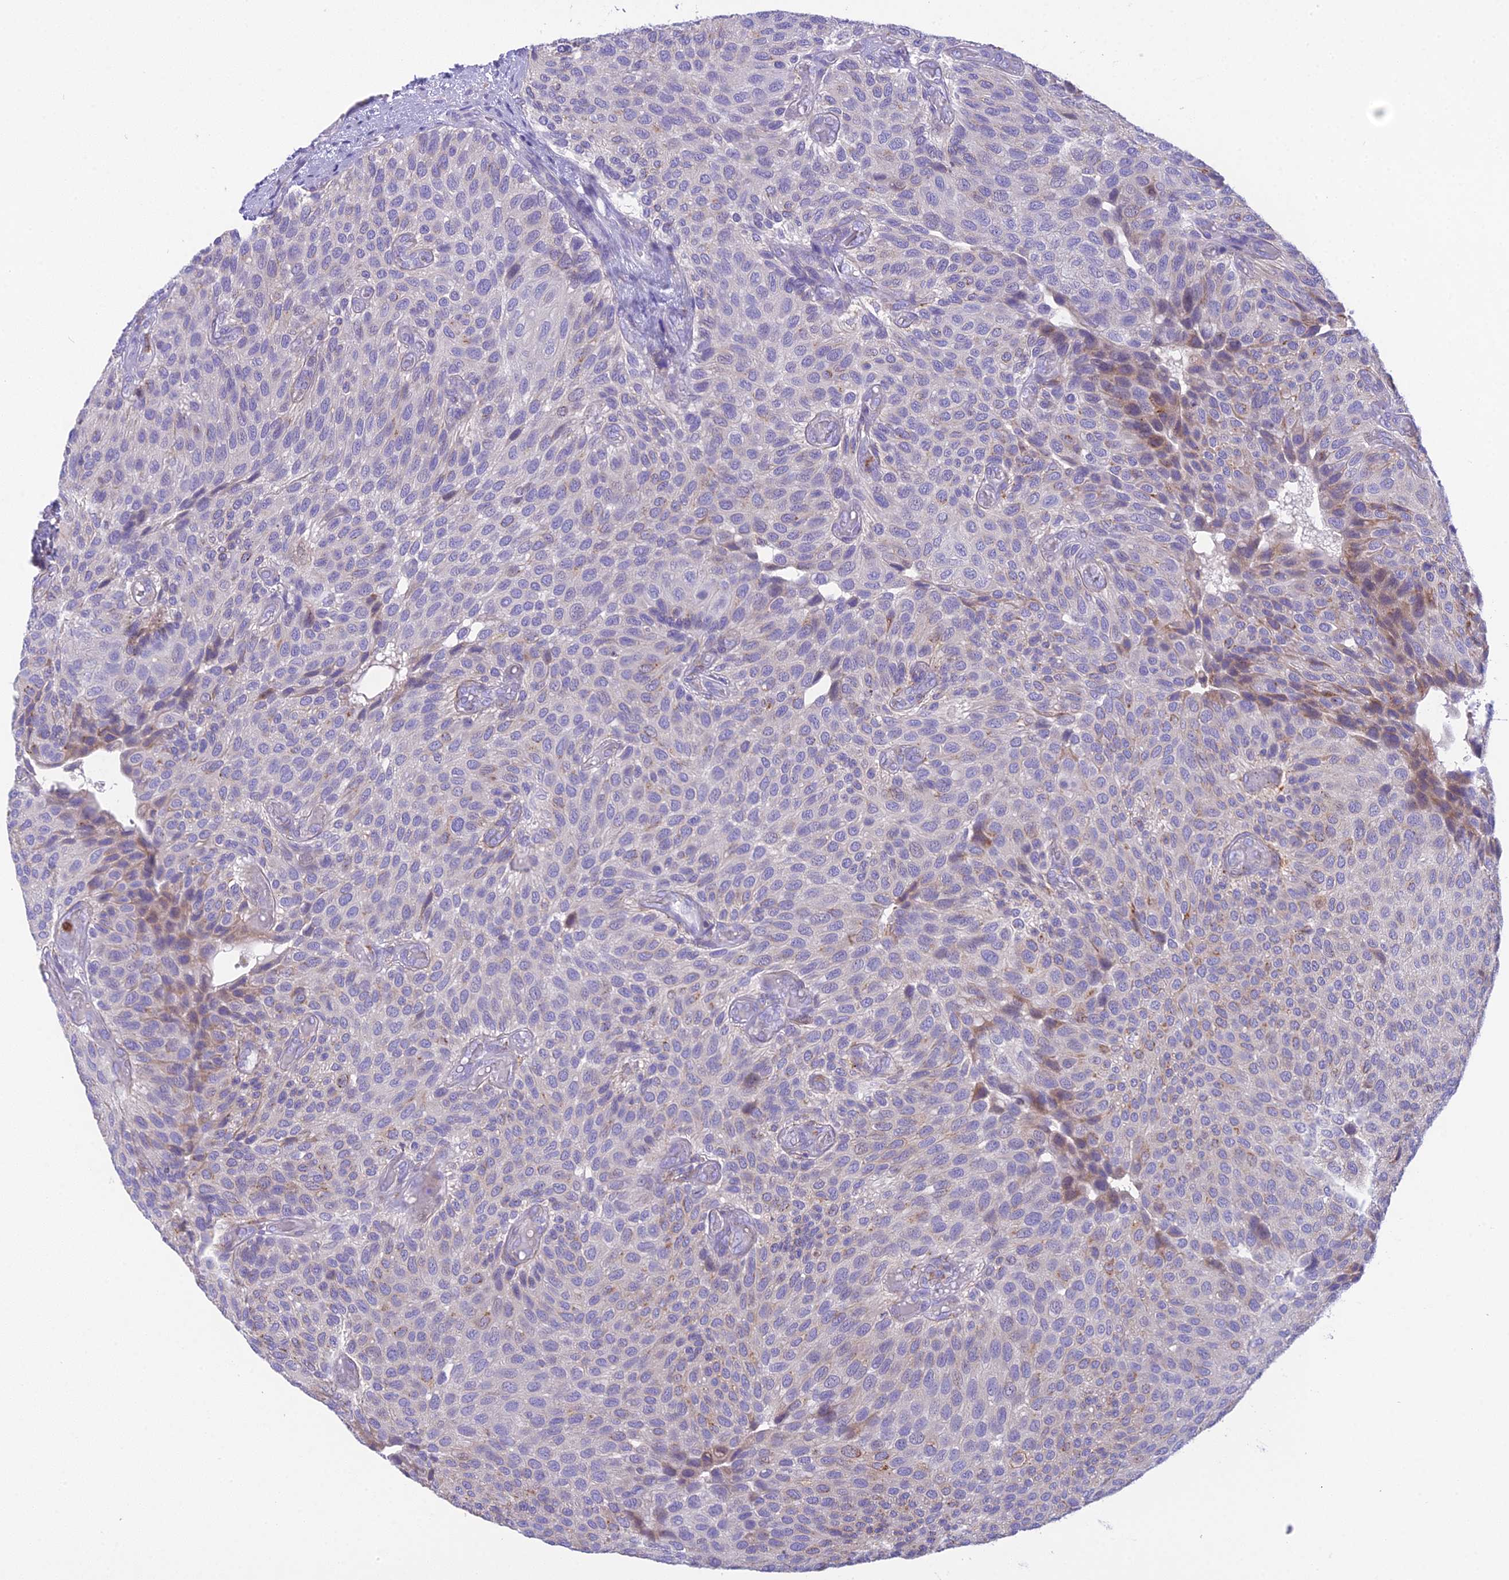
{"staining": {"intensity": "weak", "quantity": "<25%", "location": "cytoplasmic/membranous"}, "tissue": "urothelial cancer", "cell_type": "Tumor cells", "image_type": "cancer", "snomed": [{"axis": "morphology", "description": "Urothelial carcinoma, Low grade"}, {"axis": "topography", "description": "Urinary bladder"}], "caption": "The immunohistochemistry micrograph has no significant staining in tumor cells of low-grade urothelial carcinoma tissue.", "gene": "KIAA0408", "patient": {"sex": "male", "age": 89}}